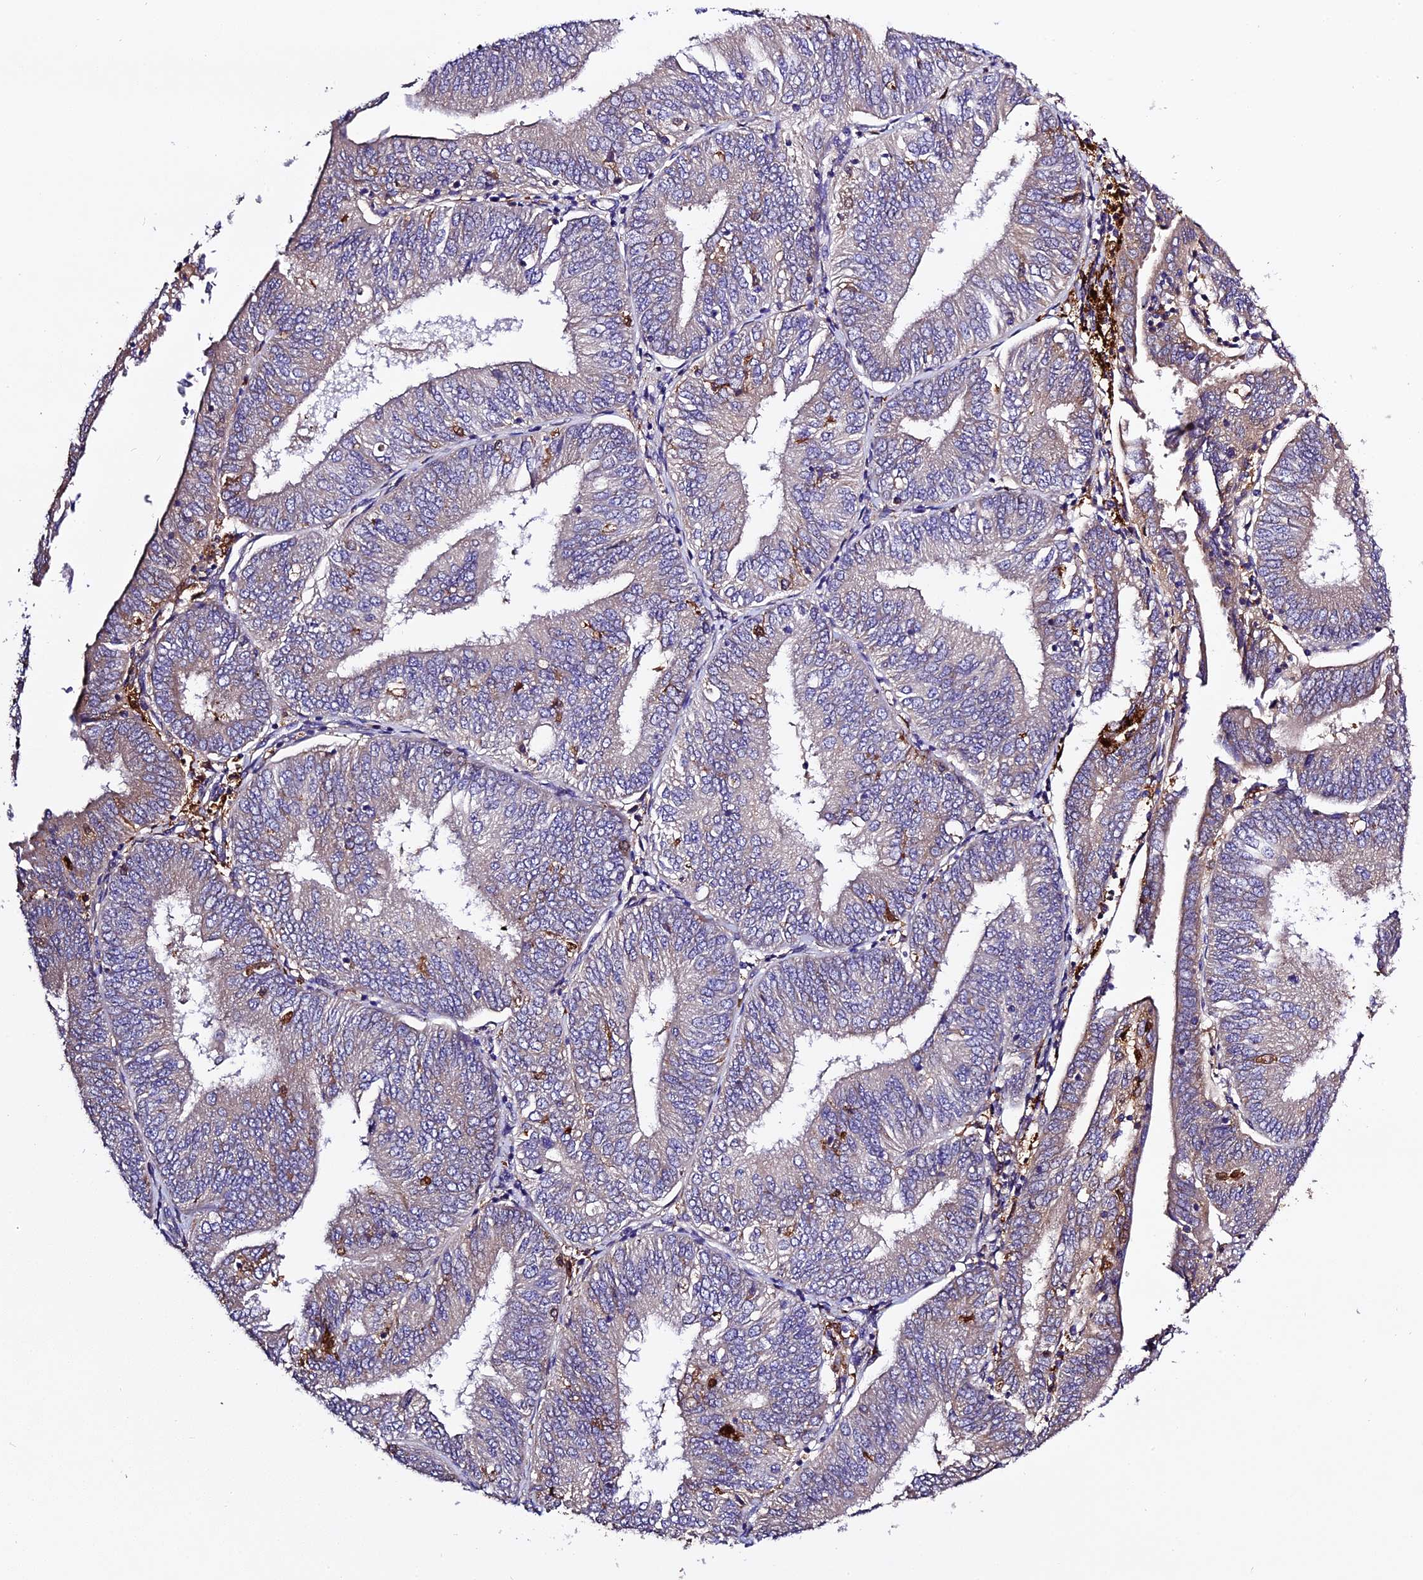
{"staining": {"intensity": "weak", "quantity": "<25%", "location": "cytoplasmic/membranous"}, "tissue": "endometrial cancer", "cell_type": "Tumor cells", "image_type": "cancer", "snomed": [{"axis": "morphology", "description": "Adenocarcinoma, NOS"}, {"axis": "topography", "description": "Endometrium"}], "caption": "Tumor cells are negative for protein expression in human endometrial cancer (adenocarcinoma).", "gene": "CILP2", "patient": {"sex": "female", "age": 58}}